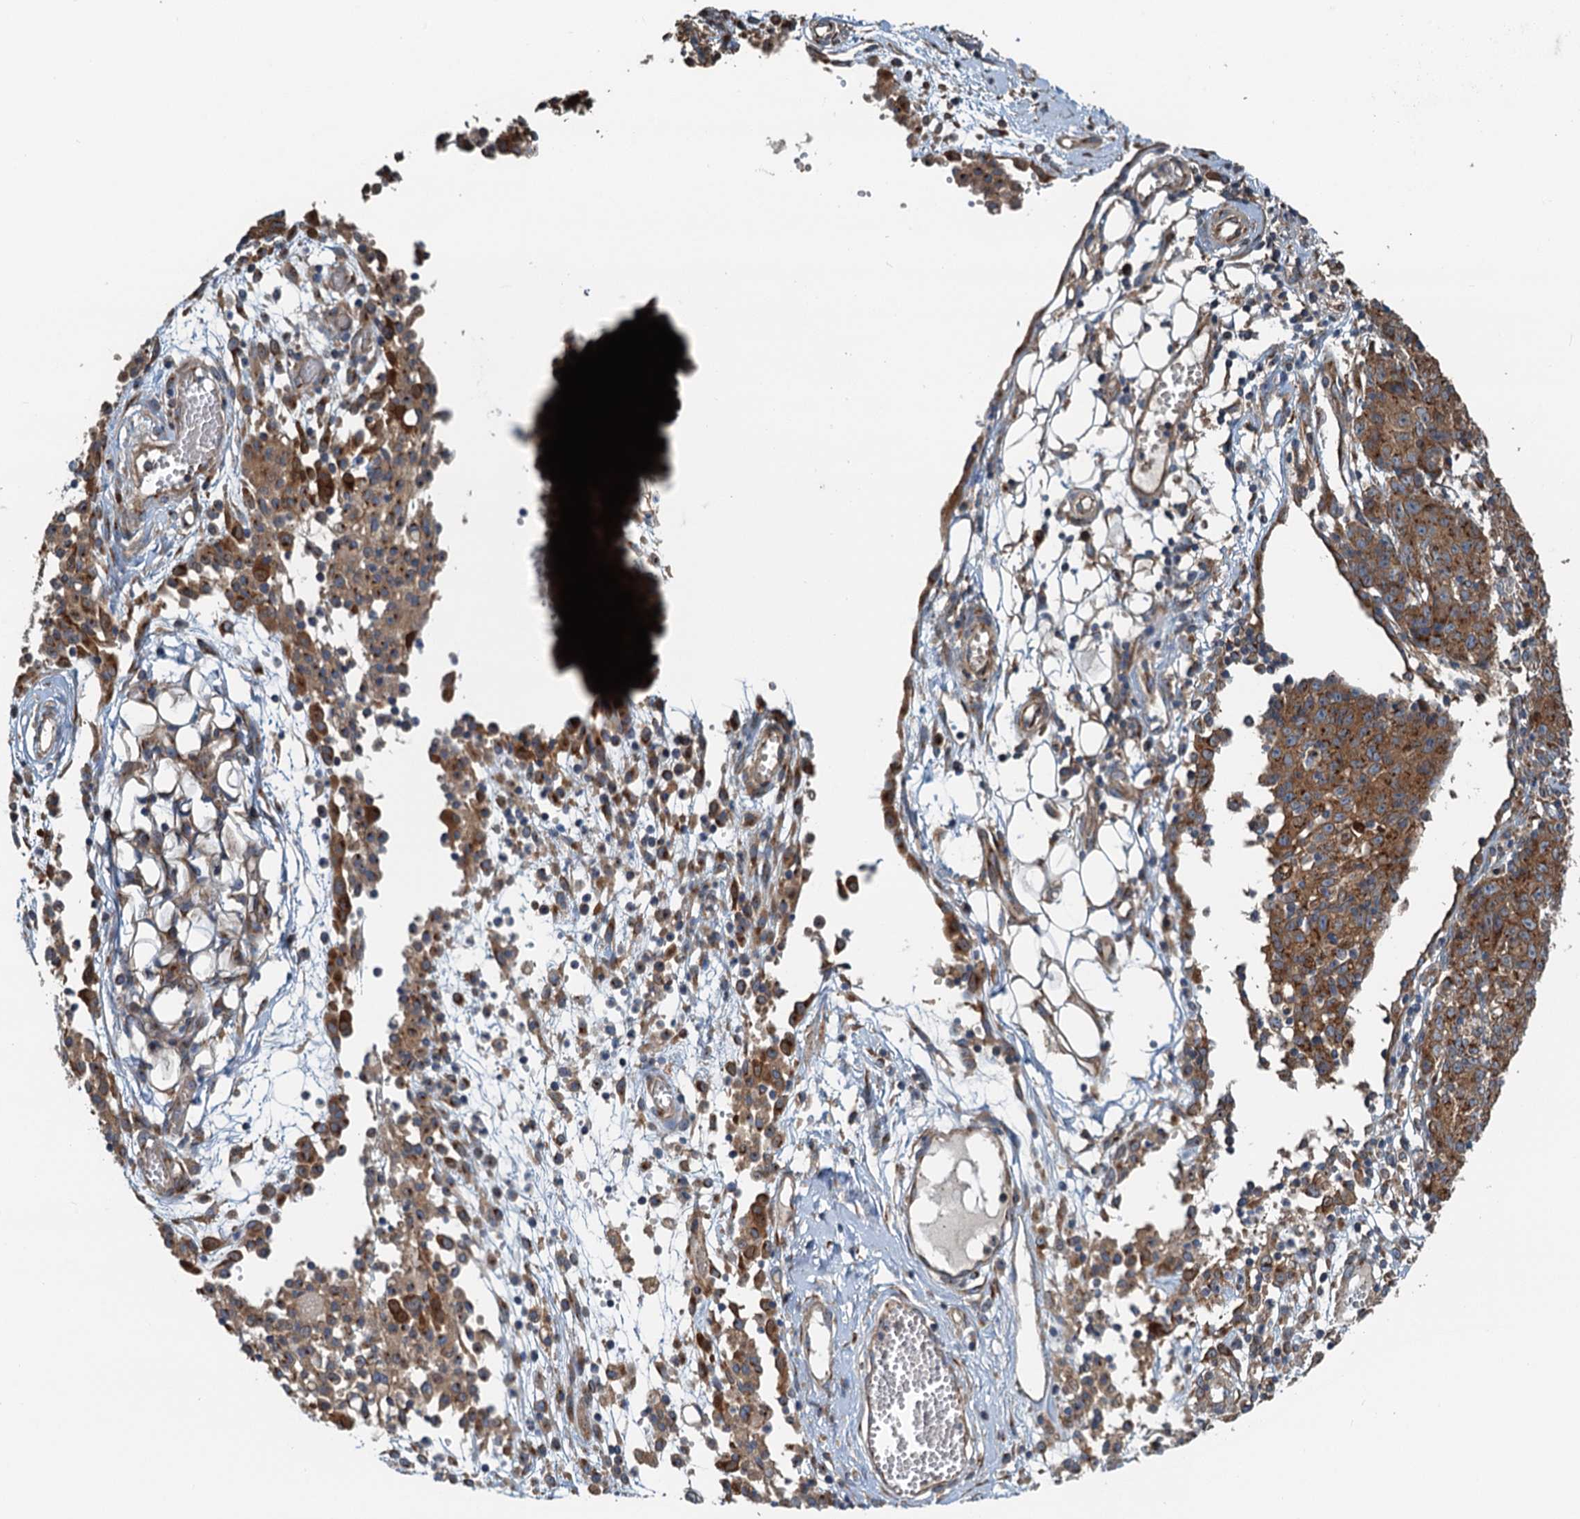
{"staining": {"intensity": "moderate", "quantity": ">75%", "location": "cytoplasmic/membranous"}, "tissue": "ovarian cancer", "cell_type": "Tumor cells", "image_type": "cancer", "snomed": [{"axis": "morphology", "description": "Carcinoma, endometroid"}, {"axis": "topography", "description": "Ovary"}], "caption": "IHC (DAB) staining of human ovarian cancer (endometroid carcinoma) shows moderate cytoplasmic/membranous protein positivity in about >75% of tumor cells.", "gene": "COG3", "patient": {"sex": "female", "age": 42}}